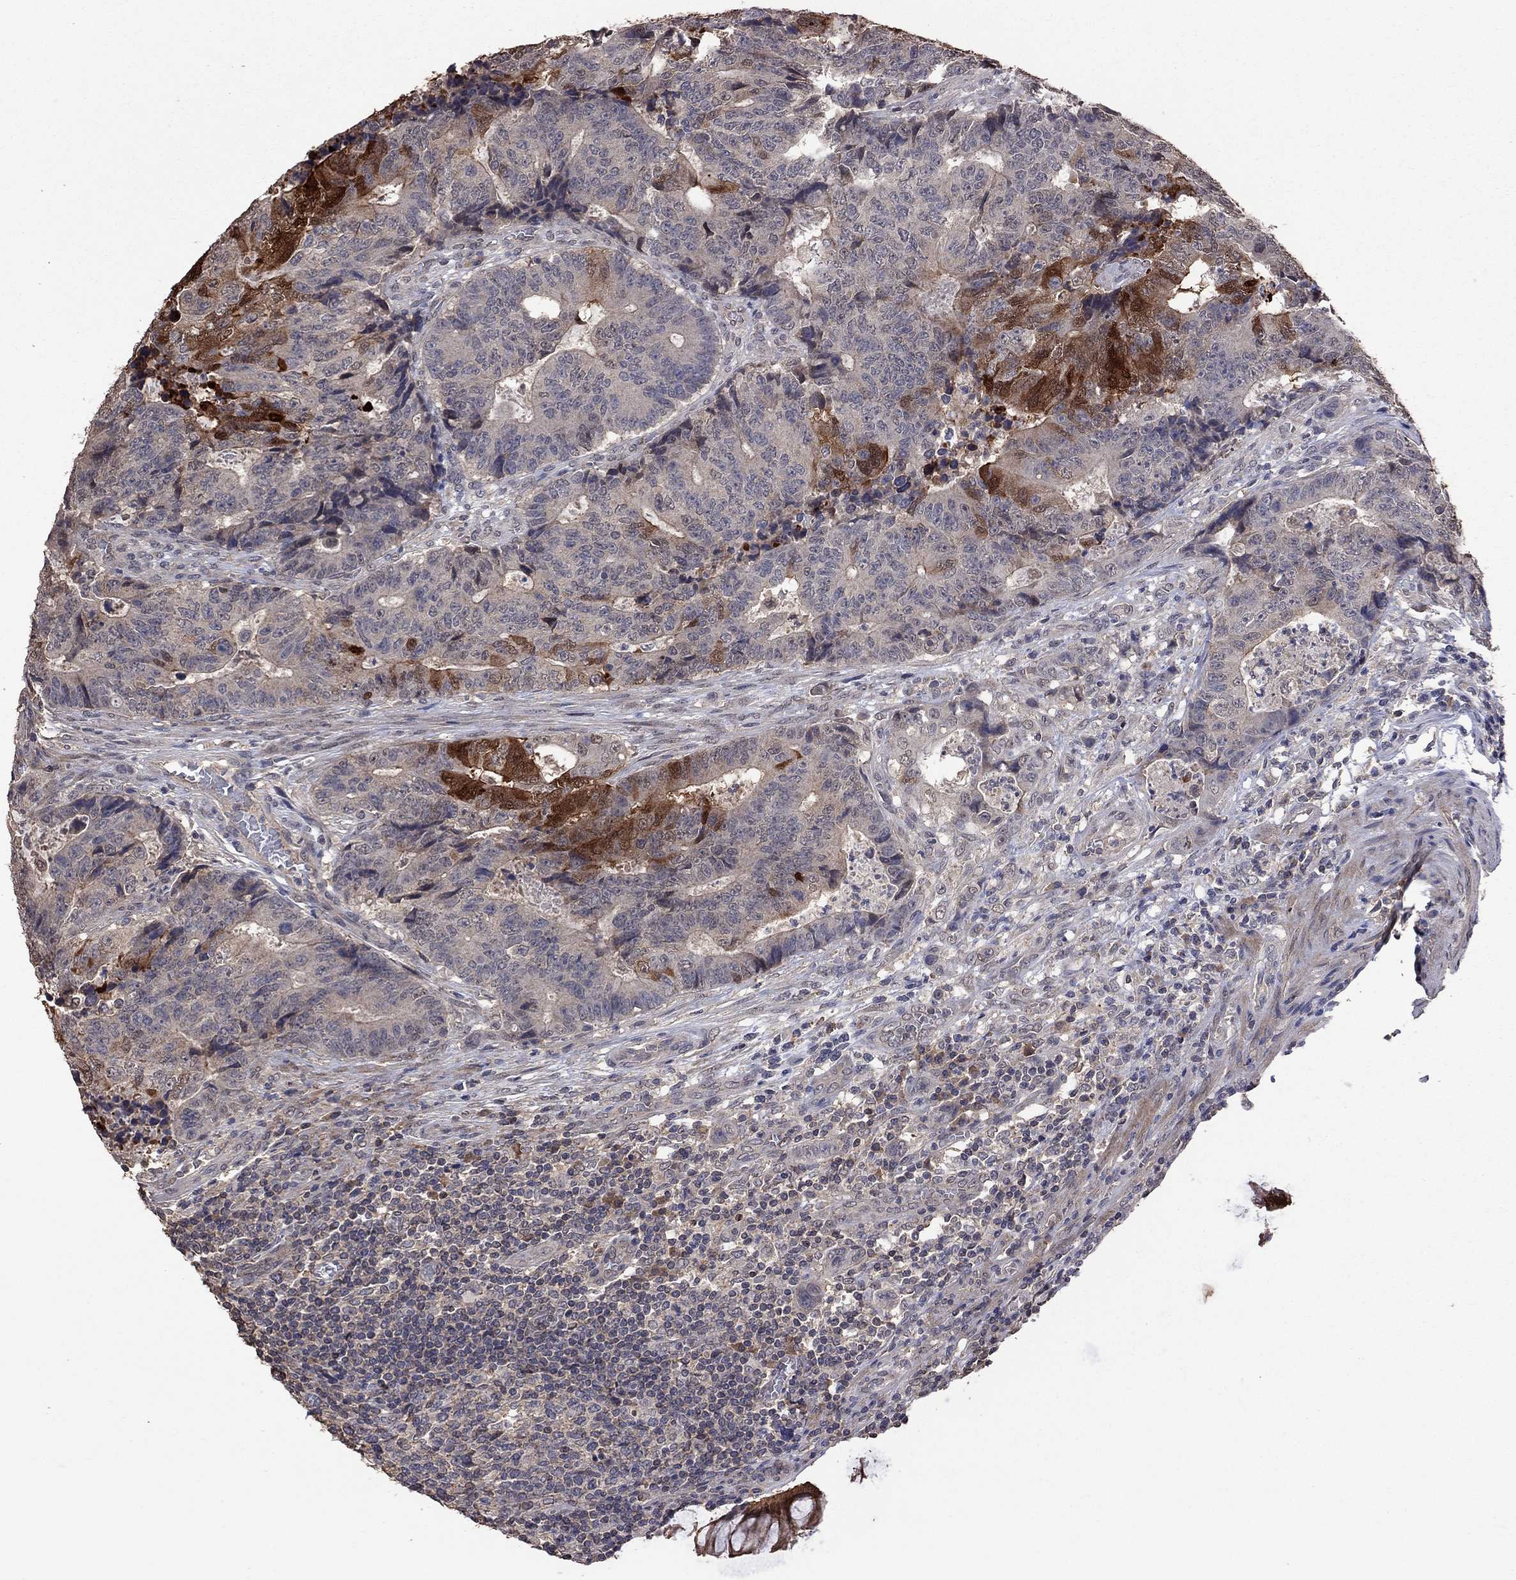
{"staining": {"intensity": "strong", "quantity": "<25%", "location": "cytoplasmic/membranous"}, "tissue": "colorectal cancer", "cell_type": "Tumor cells", "image_type": "cancer", "snomed": [{"axis": "morphology", "description": "Adenocarcinoma, NOS"}, {"axis": "topography", "description": "Colon"}], "caption": "A histopathology image of human colorectal cancer (adenocarcinoma) stained for a protein demonstrates strong cytoplasmic/membranous brown staining in tumor cells.", "gene": "TSNARE1", "patient": {"sex": "female", "age": 48}}